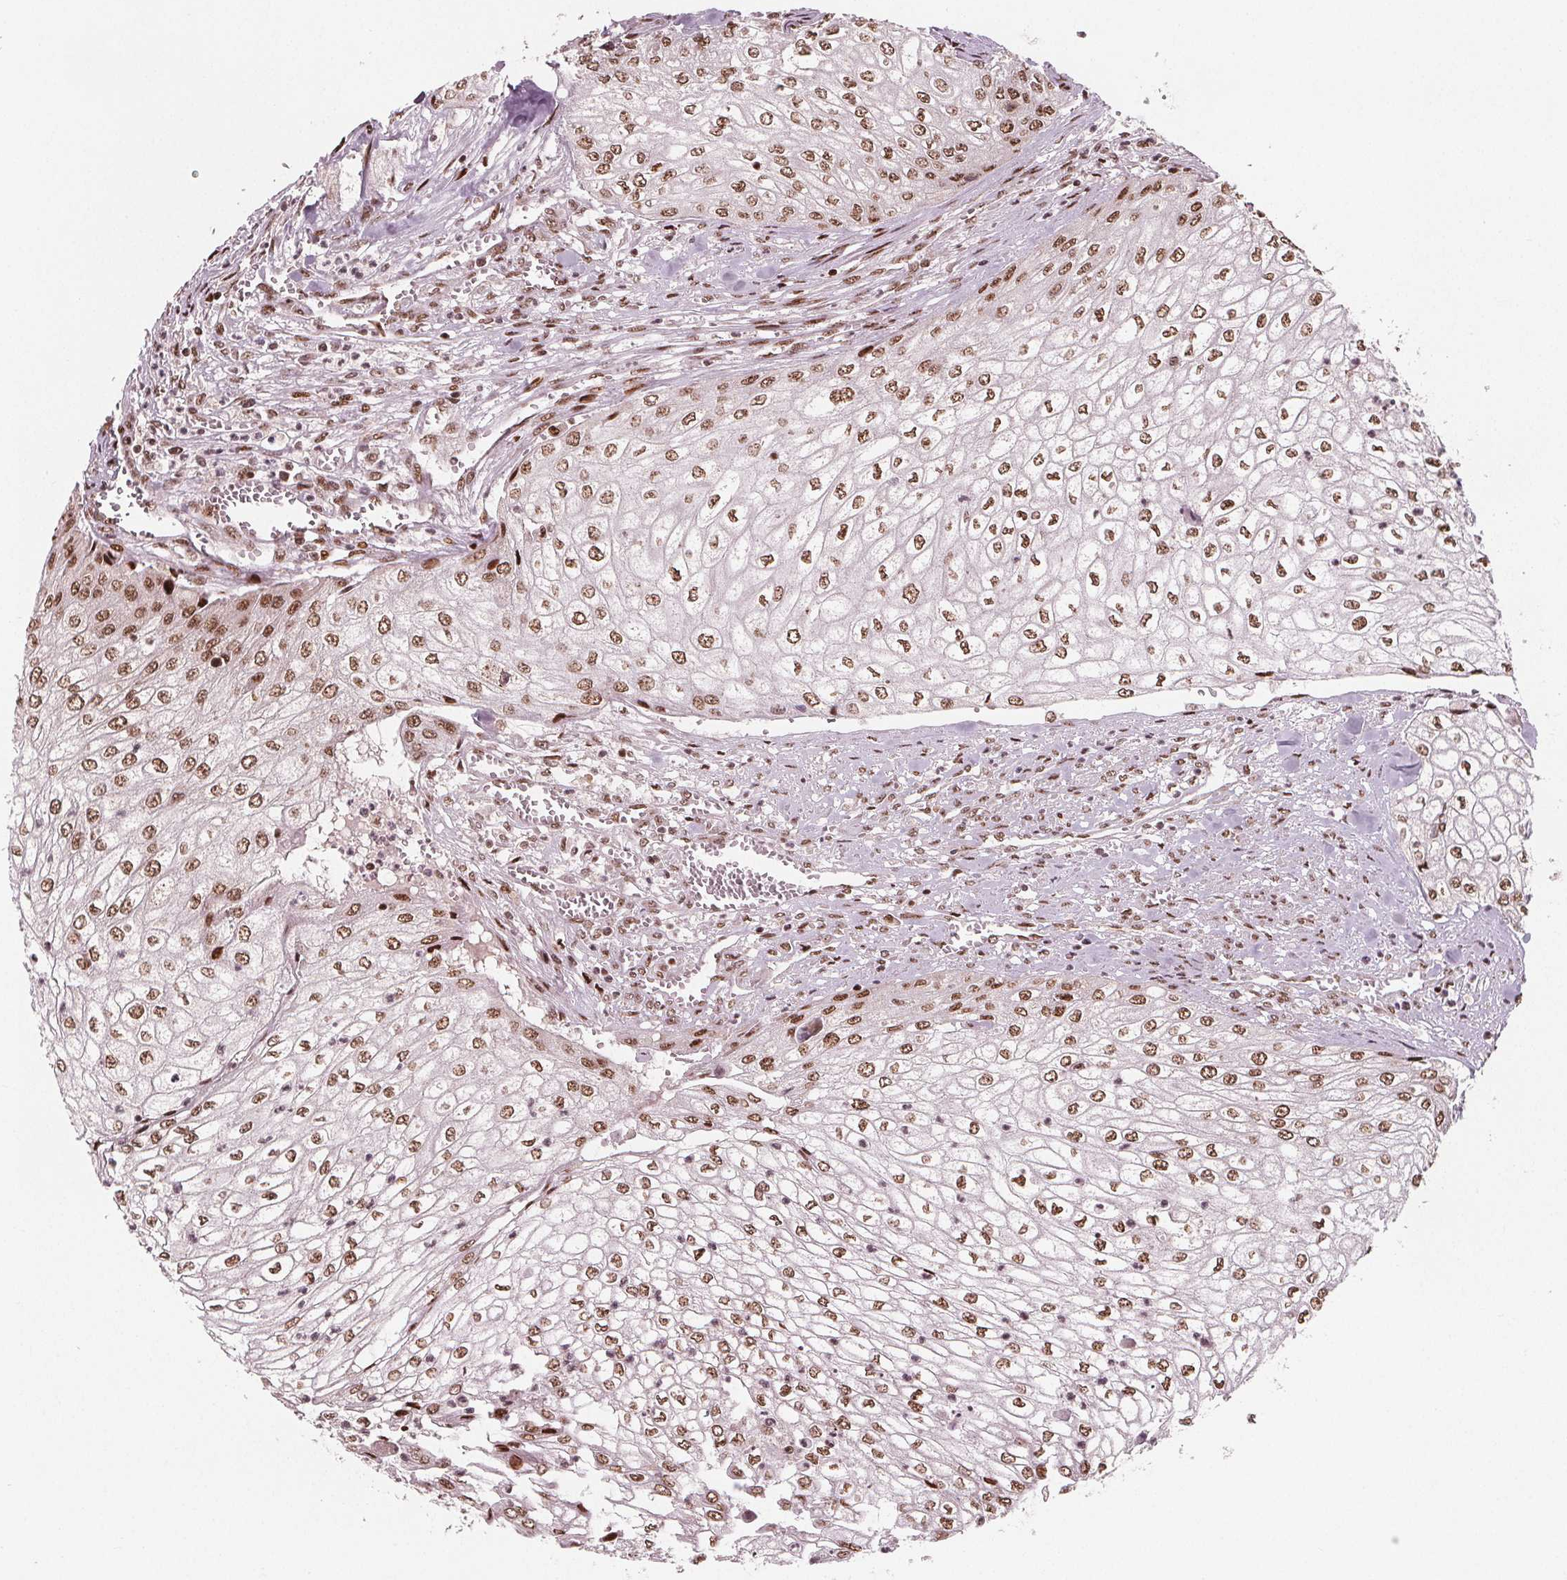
{"staining": {"intensity": "moderate", "quantity": ">75%", "location": "nuclear"}, "tissue": "urothelial cancer", "cell_type": "Tumor cells", "image_type": "cancer", "snomed": [{"axis": "morphology", "description": "Urothelial carcinoma, High grade"}, {"axis": "topography", "description": "Urinary bladder"}], "caption": "Urothelial cancer stained for a protein (brown) exhibits moderate nuclear positive expression in about >75% of tumor cells.", "gene": "SNRNP35", "patient": {"sex": "male", "age": 62}}